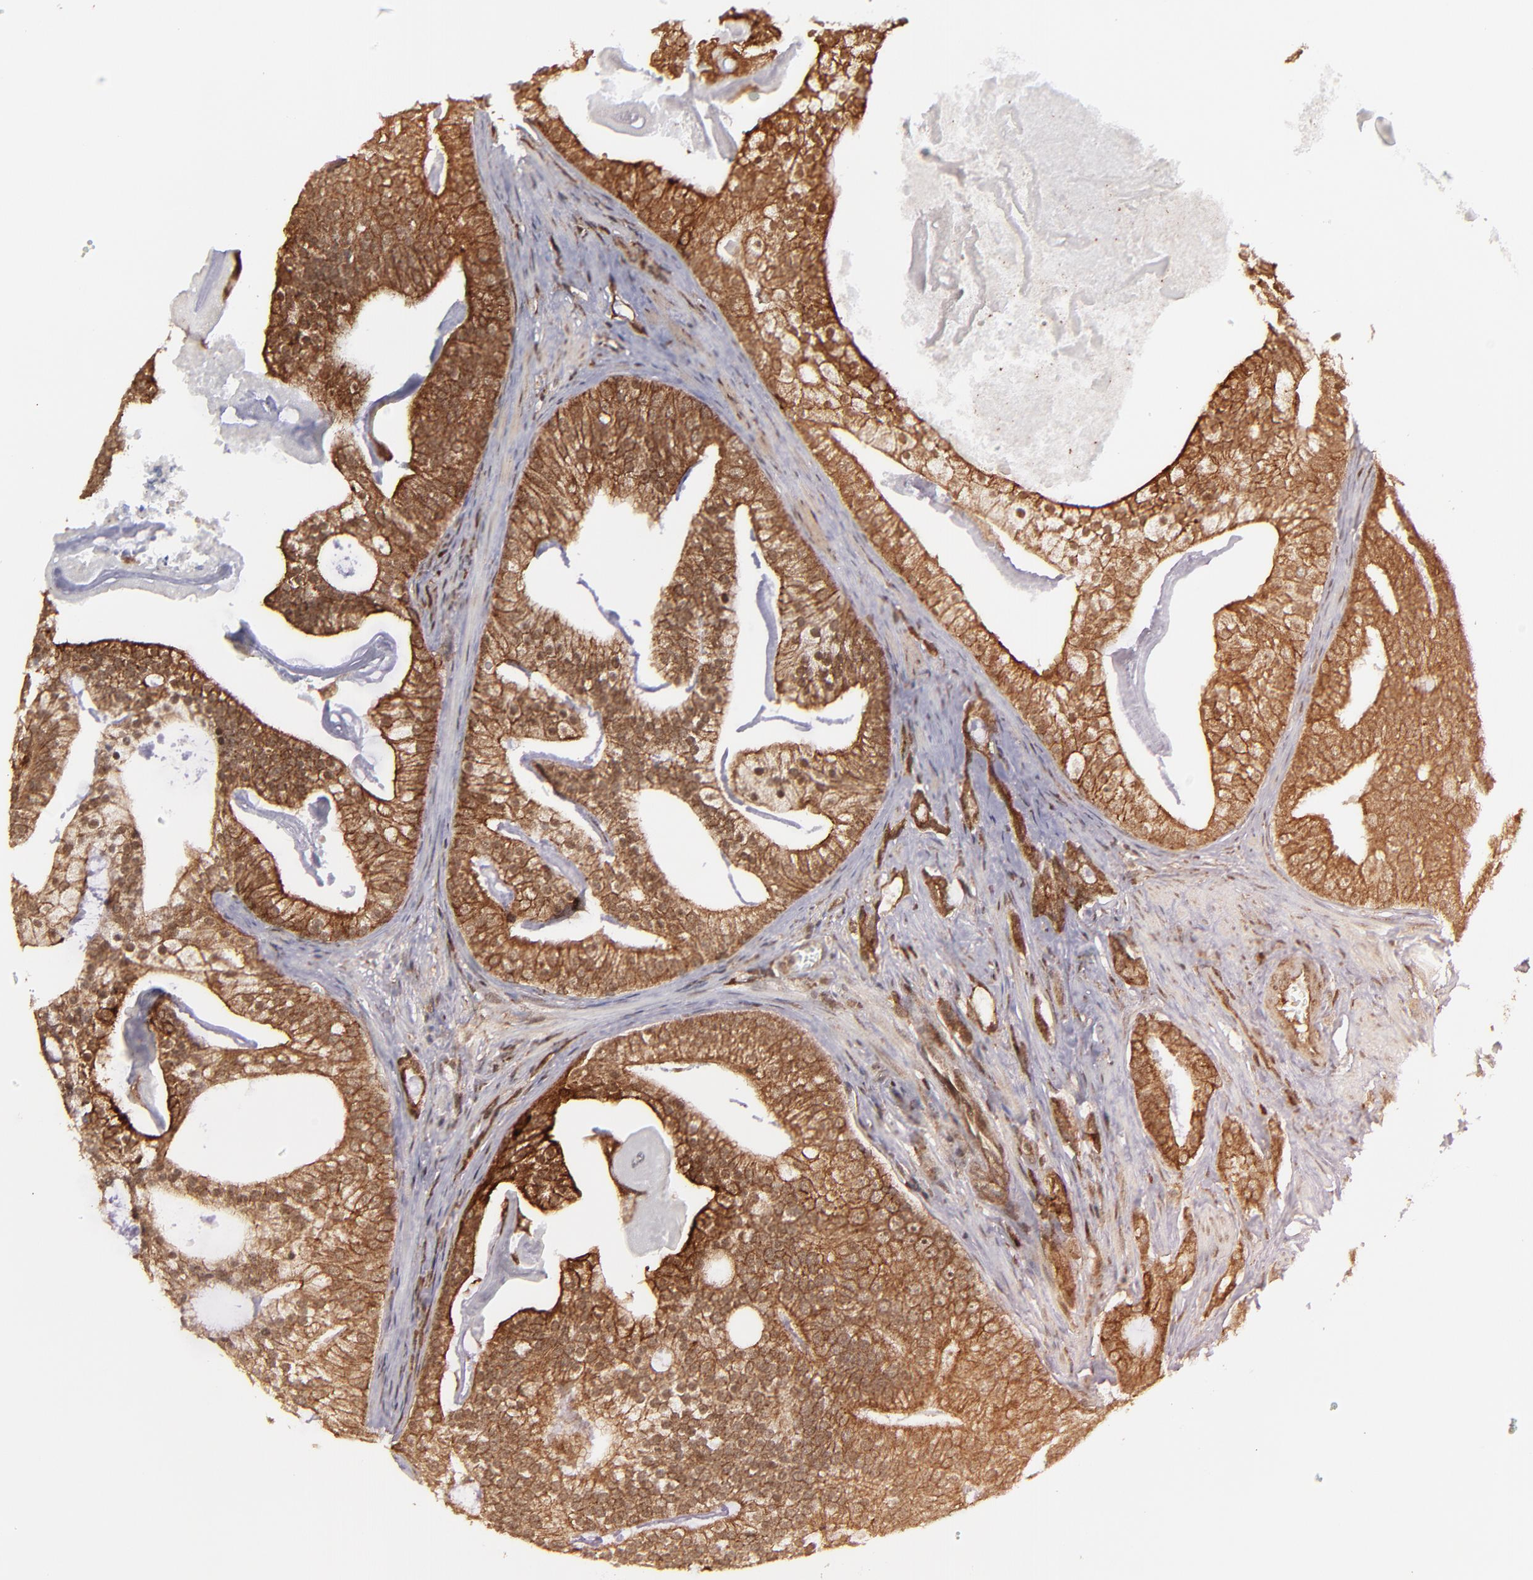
{"staining": {"intensity": "strong", "quantity": ">75%", "location": "cytoplasmic/membranous,nuclear"}, "tissue": "prostate cancer", "cell_type": "Tumor cells", "image_type": "cancer", "snomed": [{"axis": "morphology", "description": "Adenocarcinoma, Low grade"}, {"axis": "topography", "description": "Prostate"}], "caption": "IHC (DAB) staining of human prostate cancer (low-grade adenocarcinoma) shows strong cytoplasmic/membranous and nuclear protein positivity in approximately >75% of tumor cells.", "gene": "RGS6", "patient": {"sex": "male", "age": 58}}